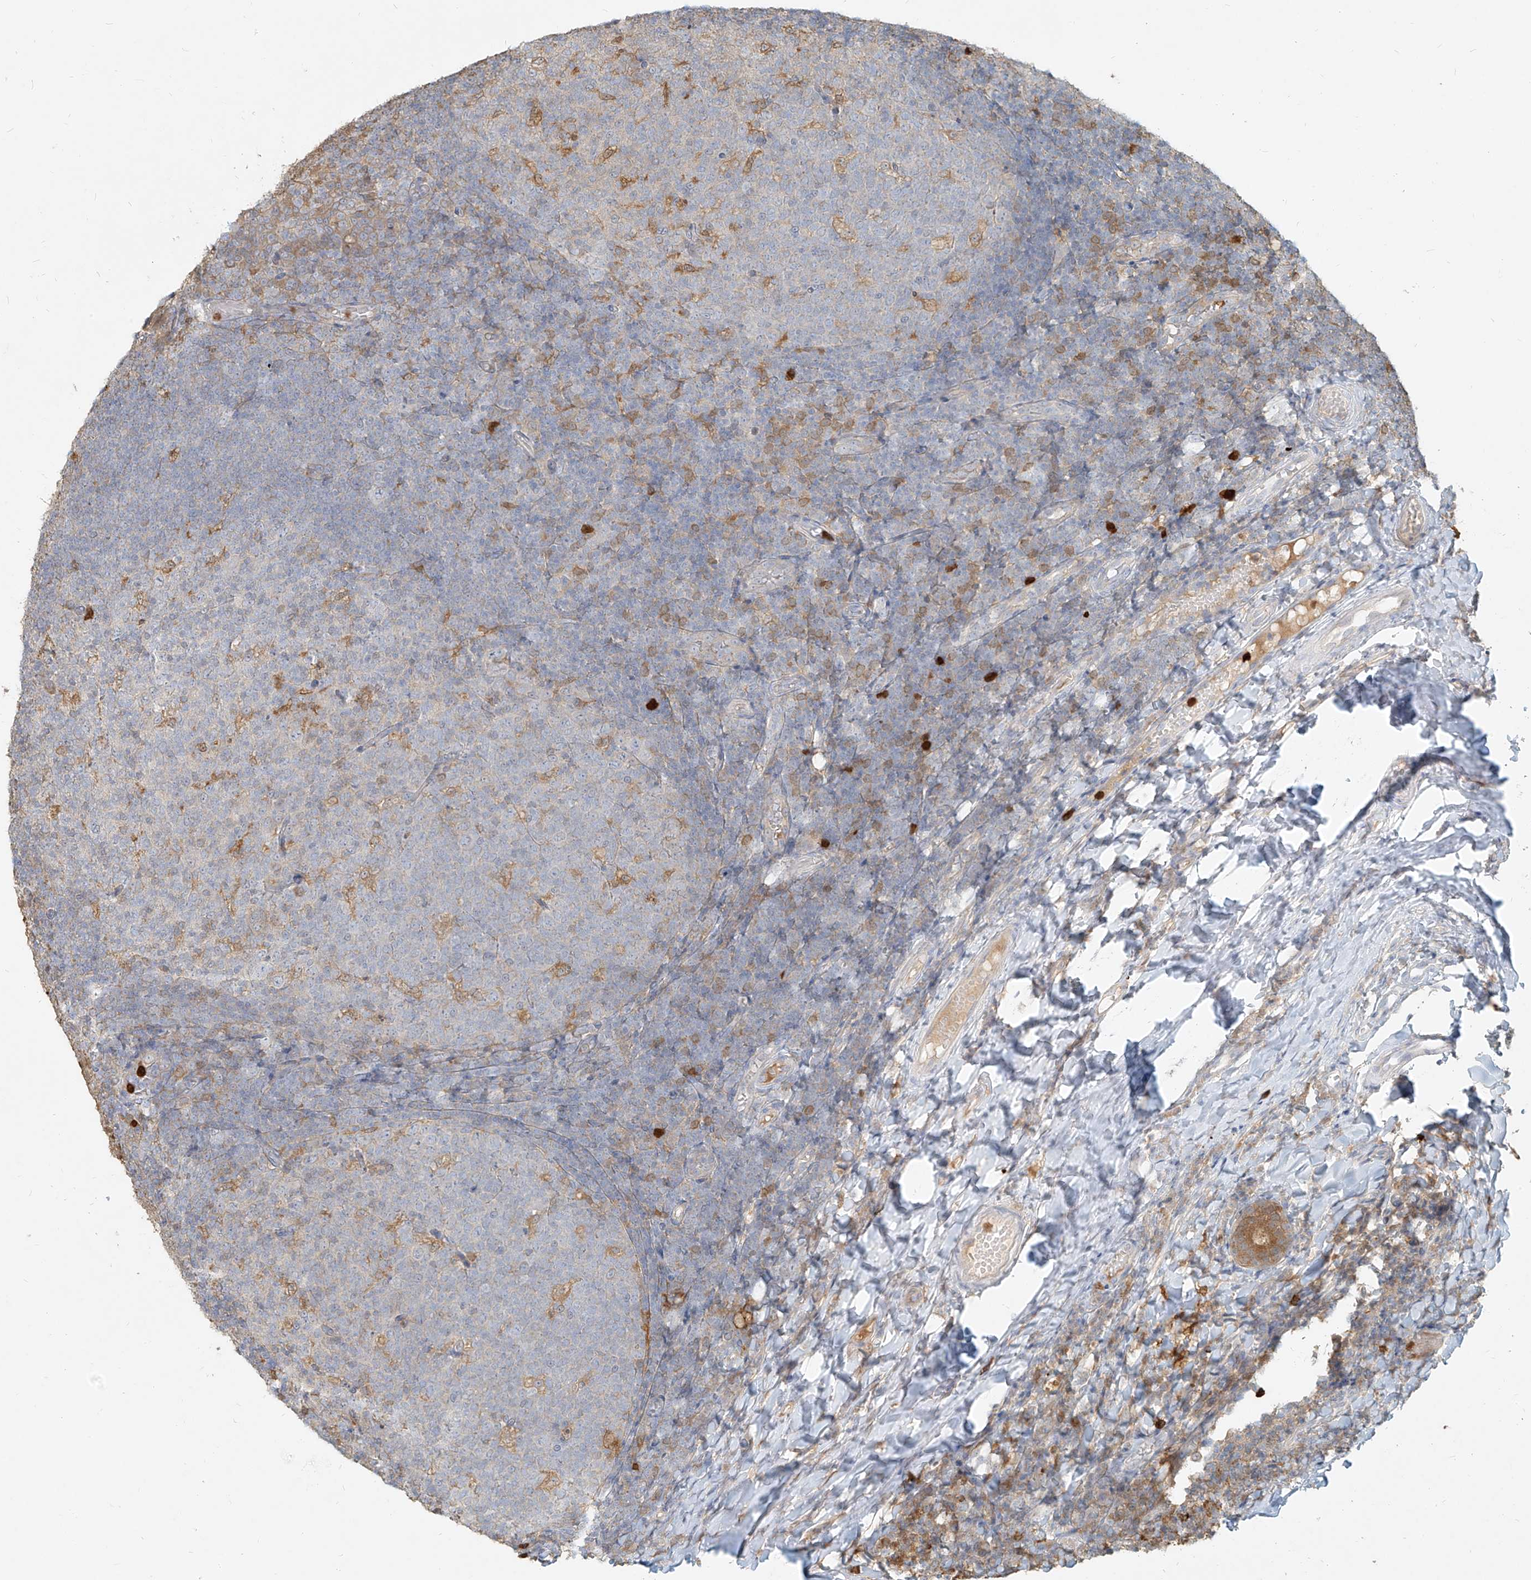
{"staining": {"intensity": "moderate", "quantity": "<25%", "location": "cytoplasmic/membranous"}, "tissue": "tonsil", "cell_type": "Germinal center cells", "image_type": "normal", "snomed": [{"axis": "morphology", "description": "Normal tissue, NOS"}, {"axis": "topography", "description": "Tonsil"}], "caption": "This micrograph displays immunohistochemistry staining of benign tonsil, with low moderate cytoplasmic/membranous staining in about <25% of germinal center cells.", "gene": "PGD", "patient": {"sex": "female", "age": 19}}